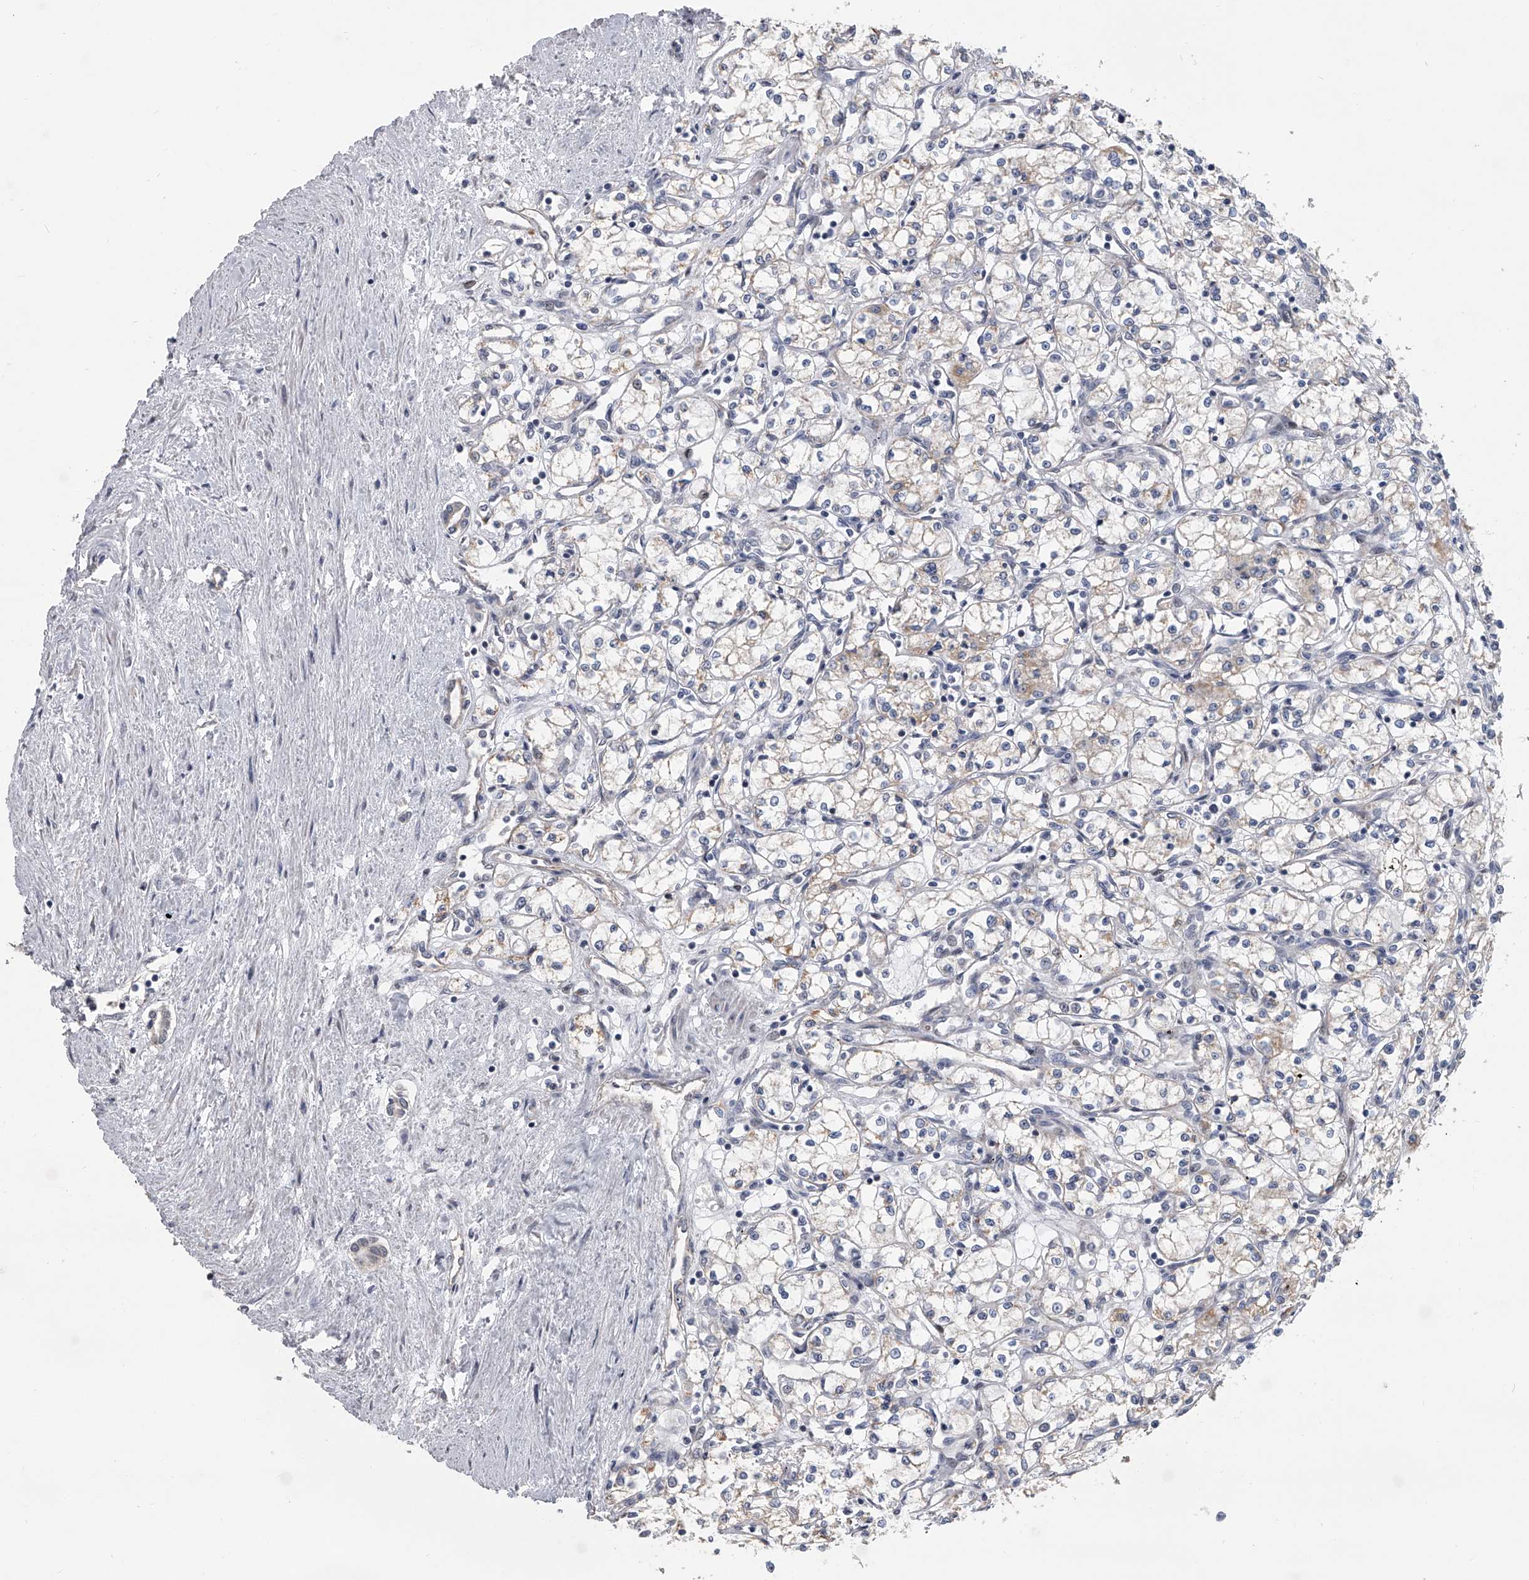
{"staining": {"intensity": "negative", "quantity": "none", "location": "none"}, "tissue": "renal cancer", "cell_type": "Tumor cells", "image_type": "cancer", "snomed": [{"axis": "morphology", "description": "Adenocarcinoma, NOS"}, {"axis": "topography", "description": "Kidney"}], "caption": "Renal cancer was stained to show a protein in brown. There is no significant staining in tumor cells.", "gene": "ZNF426", "patient": {"sex": "male", "age": 59}}